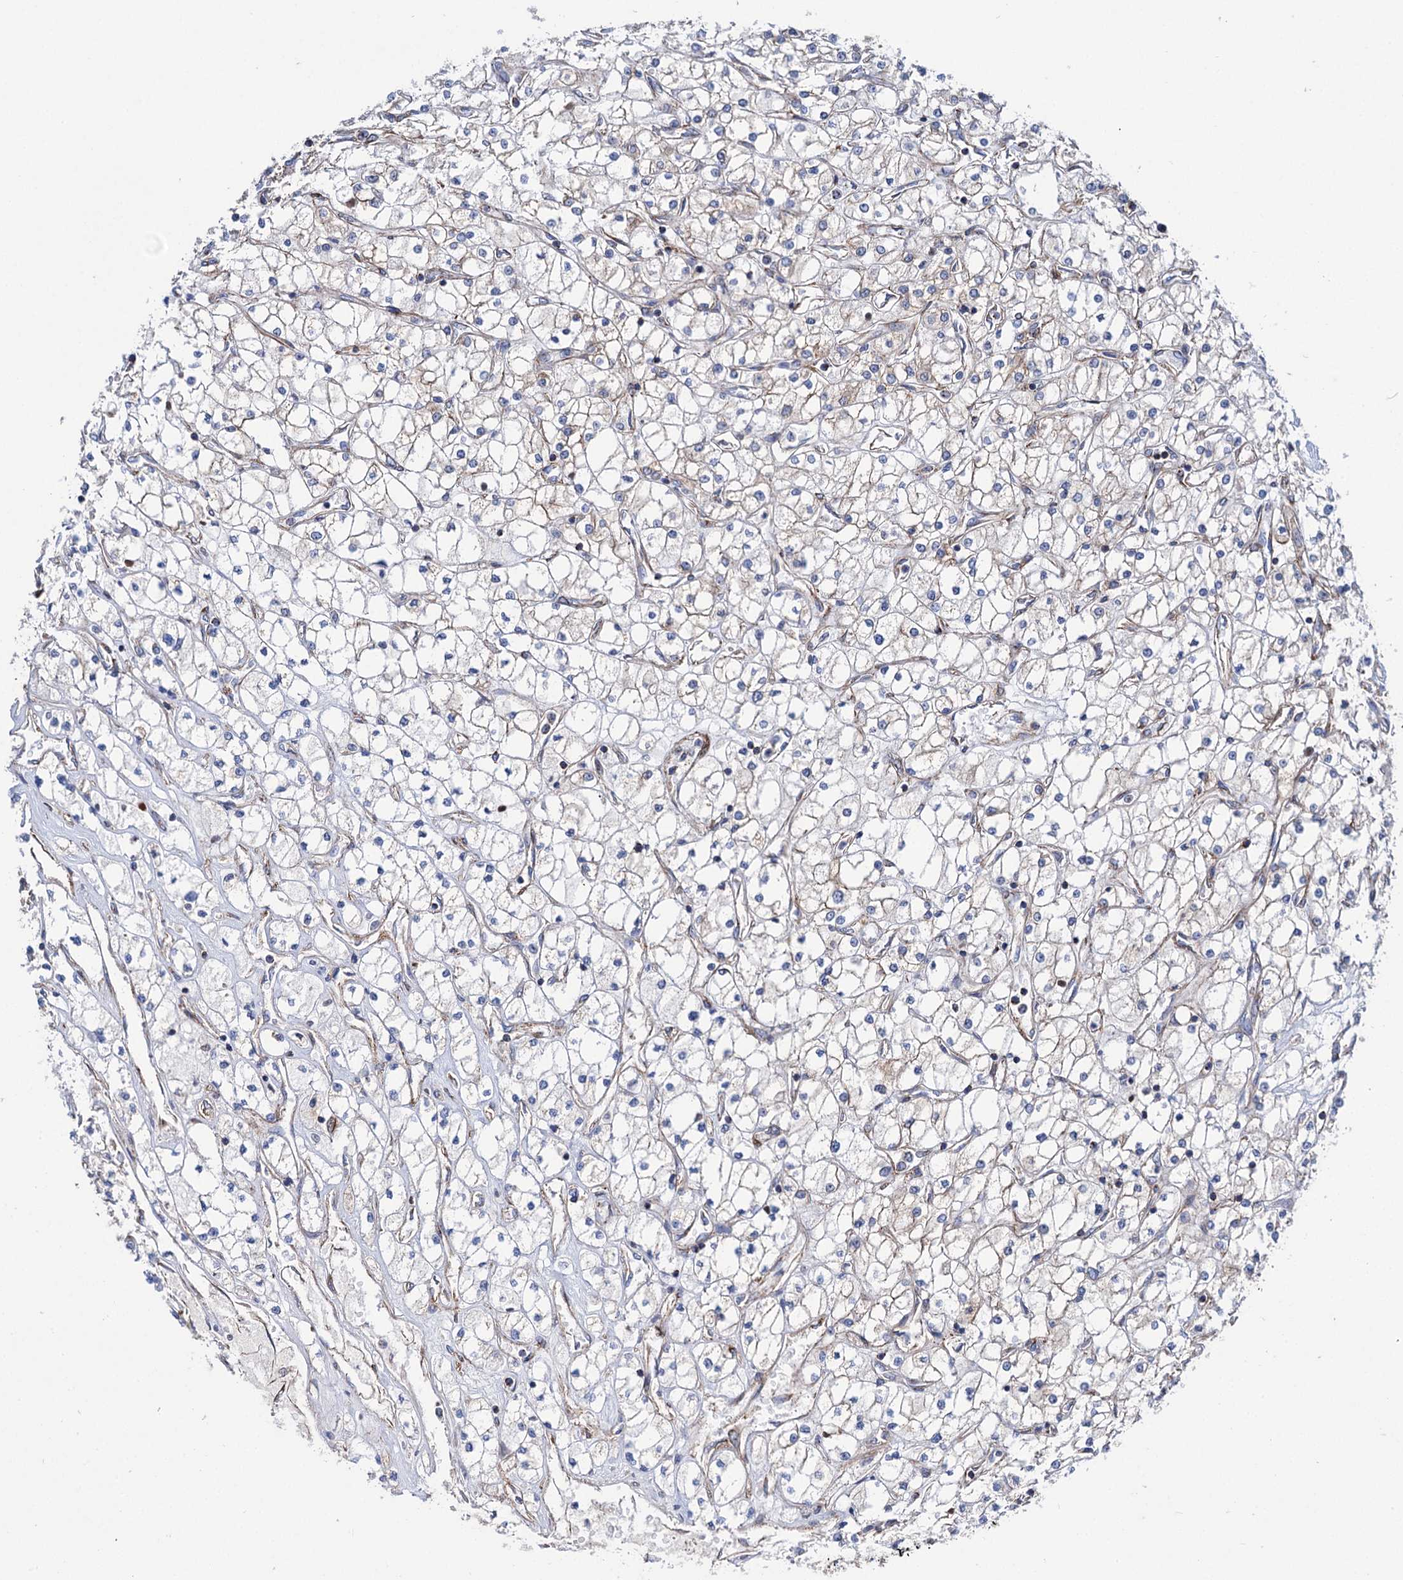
{"staining": {"intensity": "negative", "quantity": "none", "location": "none"}, "tissue": "renal cancer", "cell_type": "Tumor cells", "image_type": "cancer", "snomed": [{"axis": "morphology", "description": "Adenocarcinoma, NOS"}, {"axis": "topography", "description": "Kidney"}], "caption": "Micrograph shows no protein staining in tumor cells of renal cancer tissue. (DAB immunohistochemistry with hematoxylin counter stain).", "gene": "DEF6", "patient": {"sex": "male", "age": 80}}